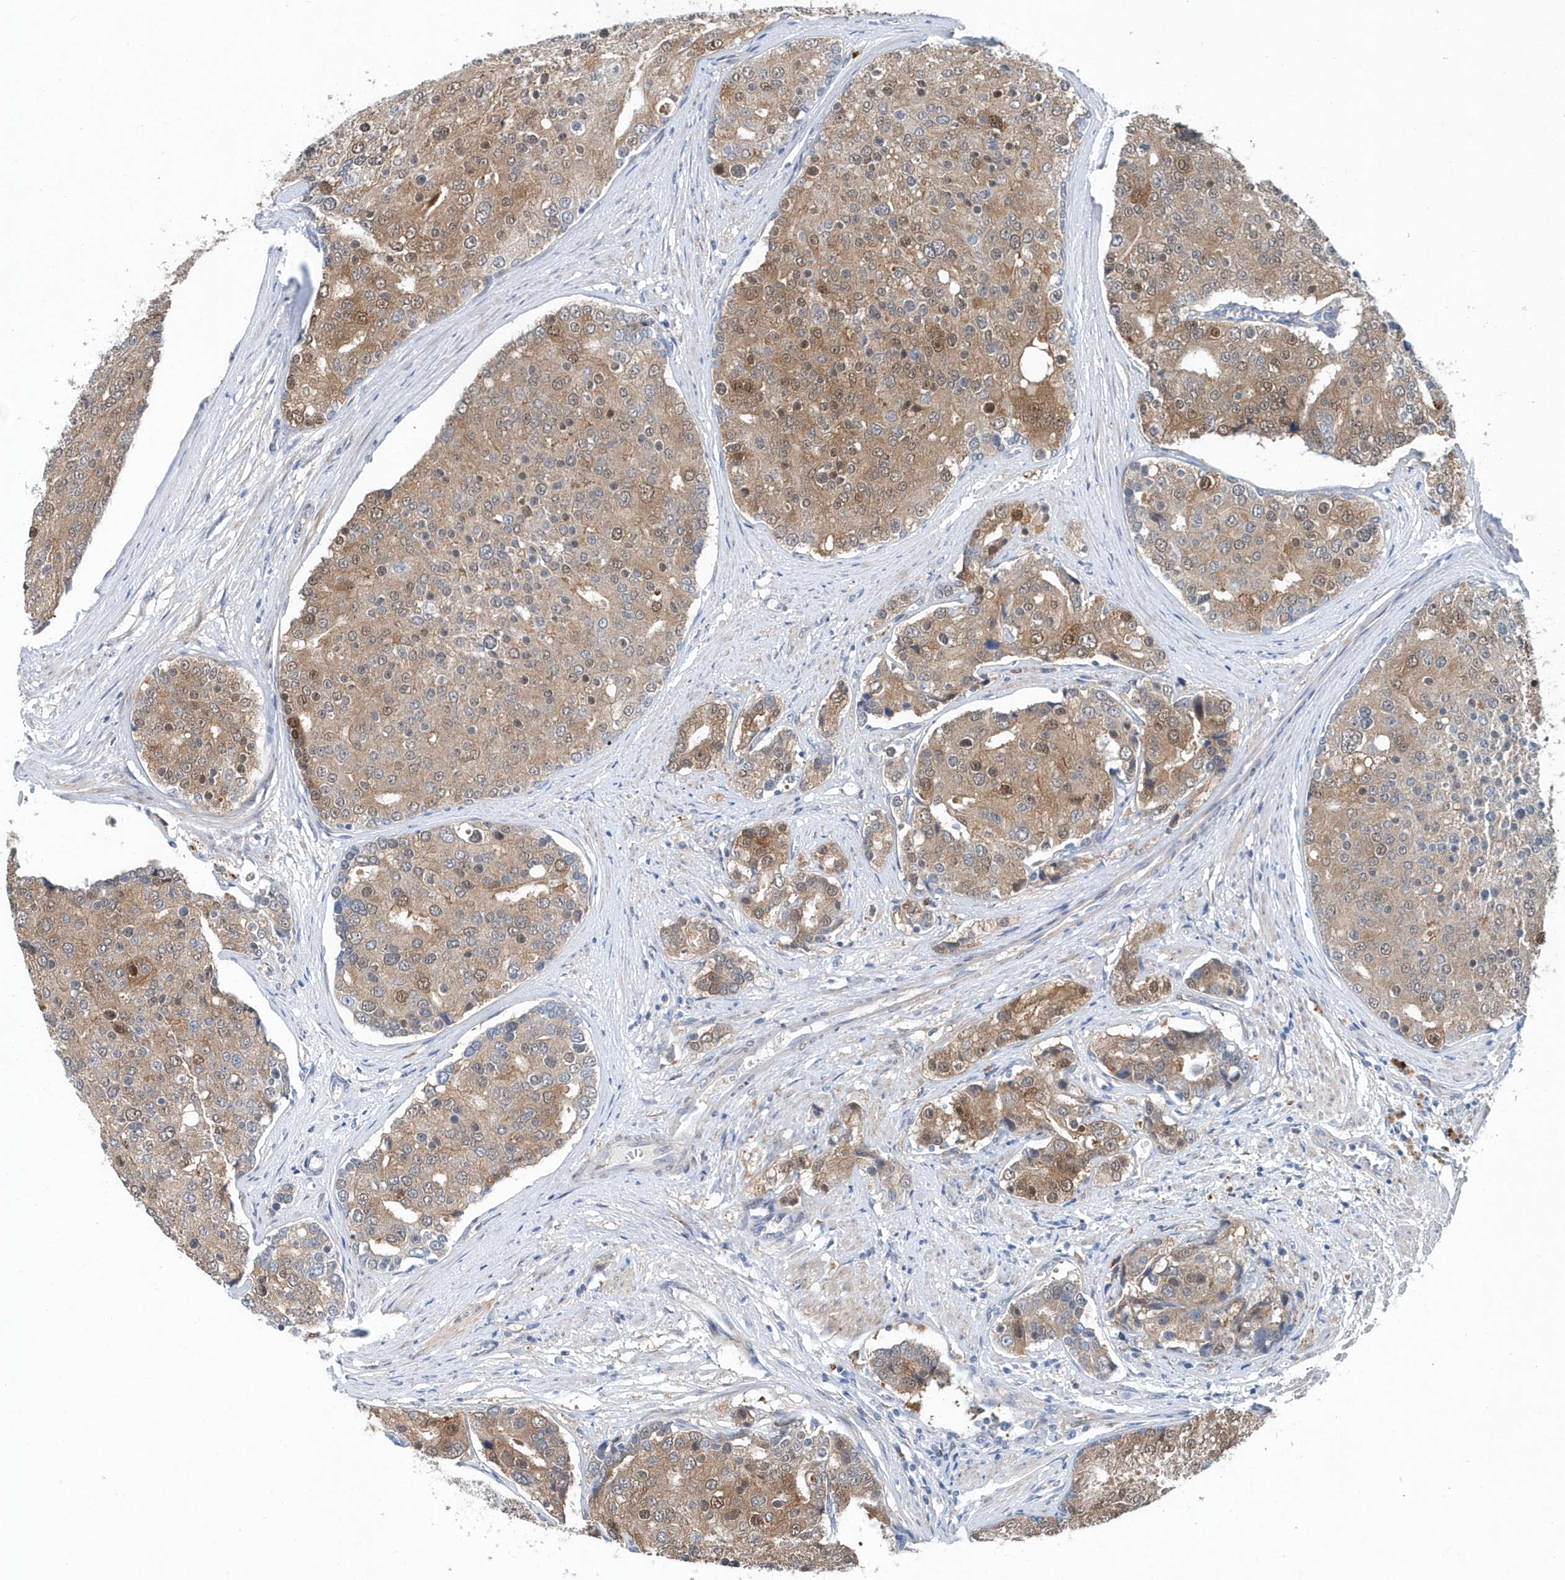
{"staining": {"intensity": "weak", "quantity": "25%-75%", "location": "cytoplasmic/membranous"}, "tissue": "prostate cancer", "cell_type": "Tumor cells", "image_type": "cancer", "snomed": [{"axis": "morphology", "description": "Adenocarcinoma, High grade"}, {"axis": "topography", "description": "Prostate"}], "caption": "The immunohistochemical stain highlights weak cytoplasmic/membranous expression in tumor cells of high-grade adenocarcinoma (prostate) tissue. (Stains: DAB (3,3'-diaminobenzidine) in brown, nuclei in blue, Microscopy: brightfield microscopy at high magnification).", "gene": "PFN2", "patient": {"sex": "male", "age": 50}}